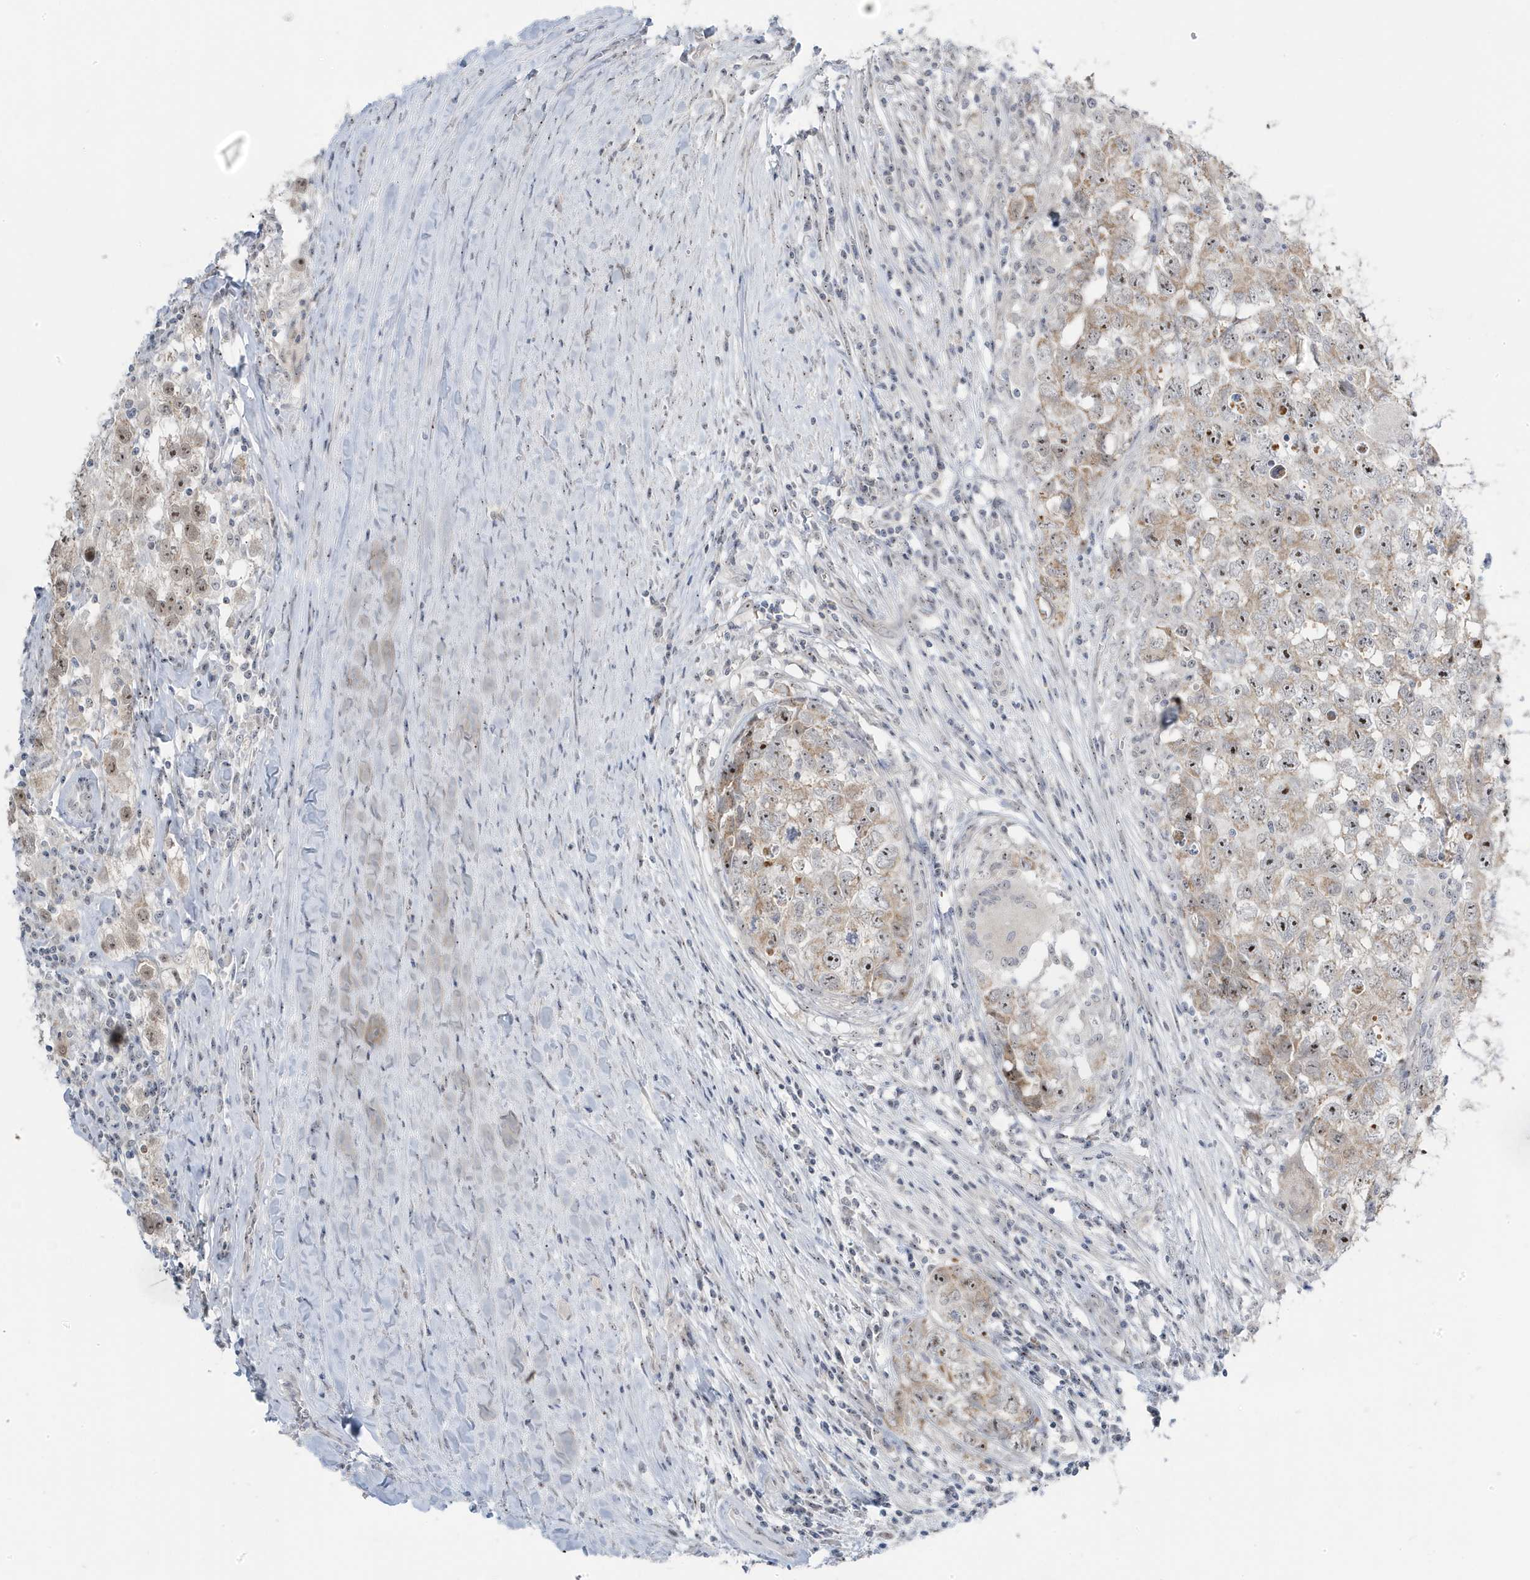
{"staining": {"intensity": "weak", "quantity": "25%-75%", "location": "cytoplasmic/membranous"}, "tissue": "testis cancer", "cell_type": "Tumor cells", "image_type": "cancer", "snomed": [{"axis": "morphology", "description": "Seminoma, NOS"}, {"axis": "morphology", "description": "Carcinoma, Embryonal, NOS"}, {"axis": "topography", "description": "Testis"}], "caption": "Testis seminoma stained for a protein (brown) exhibits weak cytoplasmic/membranous positive staining in about 25%-75% of tumor cells.", "gene": "TSEN15", "patient": {"sex": "male", "age": 43}}